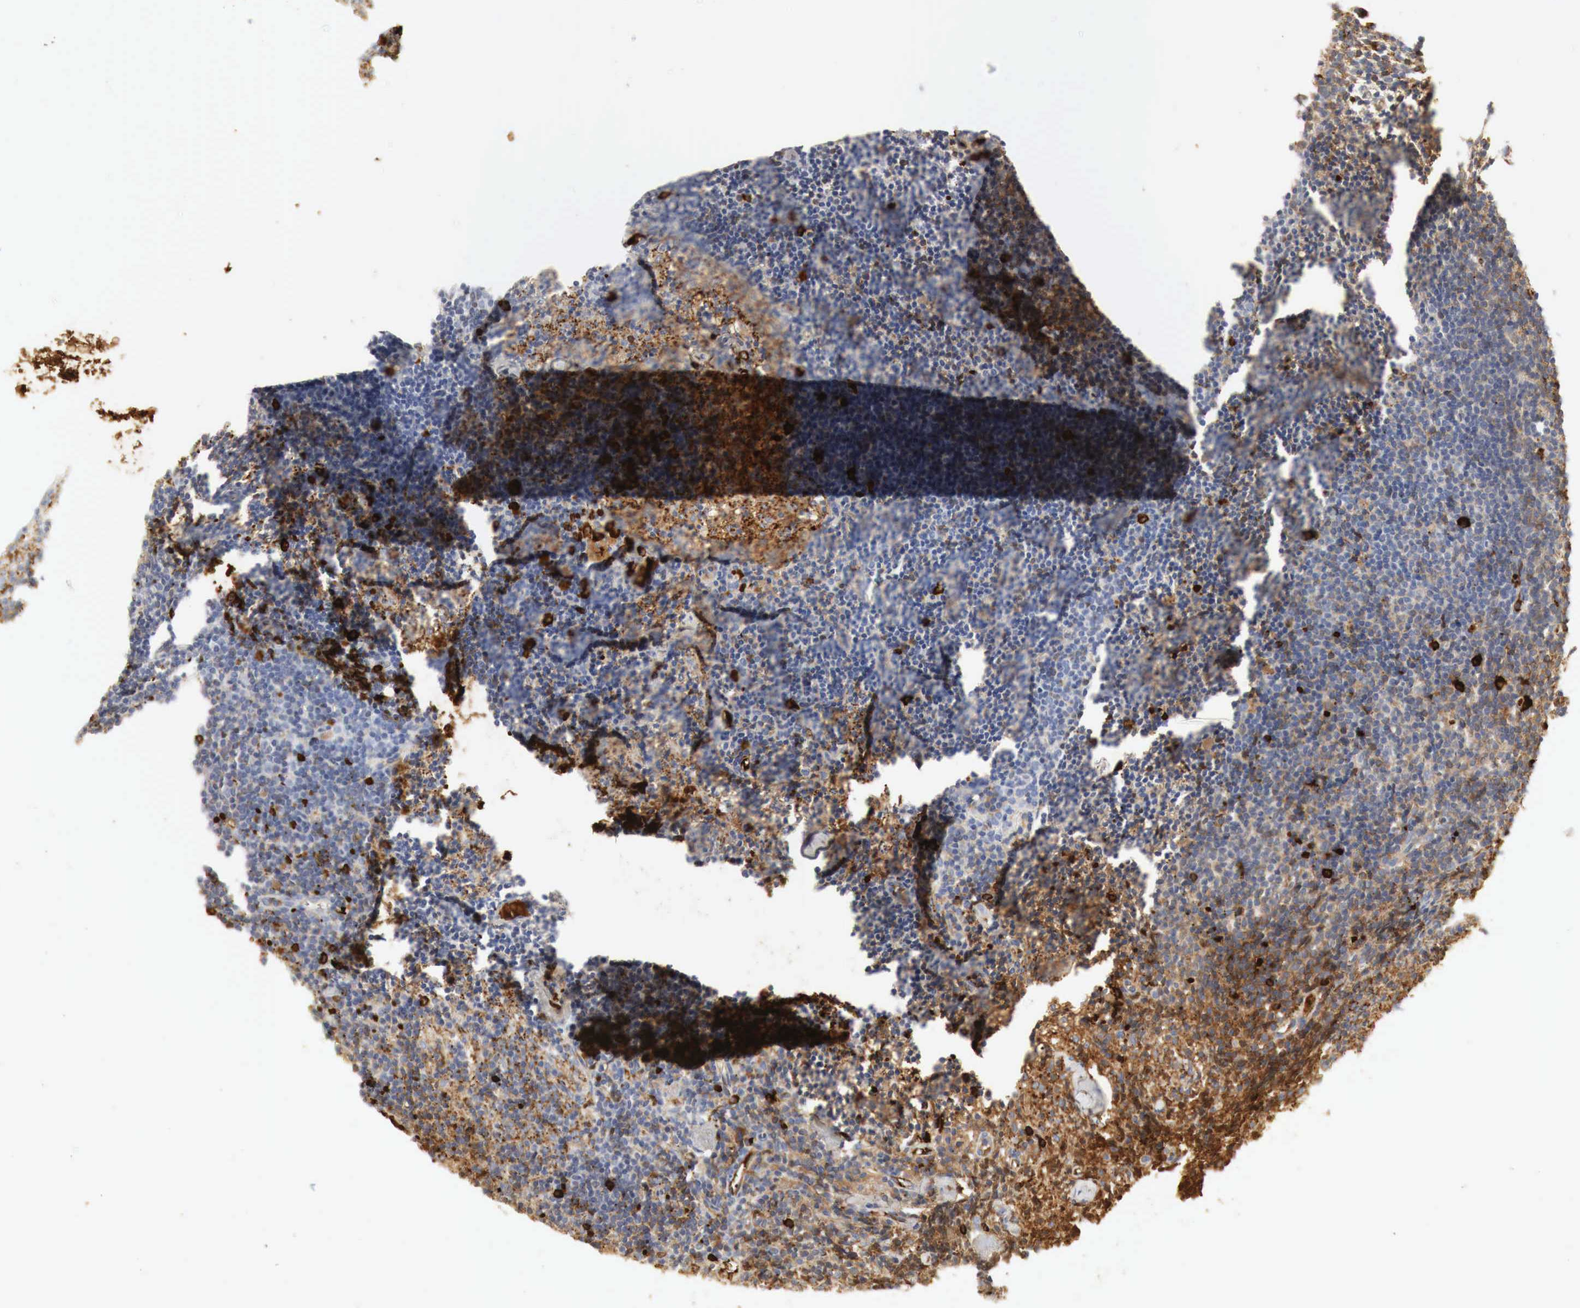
{"staining": {"intensity": "moderate", "quantity": "25%-75%", "location": "cytoplasmic/membranous"}, "tissue": "lymph node", "cell_type": "Germinal center cells", "image_type": "normal", "snomed": [{"axis": "morphology", "description": "Normal tissue, NOS"}, {"axis": "topography", "description": "Lymph node"}], "caption": "Lymph node was stained to show a protein in brown. There is medium levels of moderate cytoplasmic/membranous positivity in about 25%-75% of germinal center cells.", "gene": "IGLC3", "patient": {"sex": "female", "age": 35}}